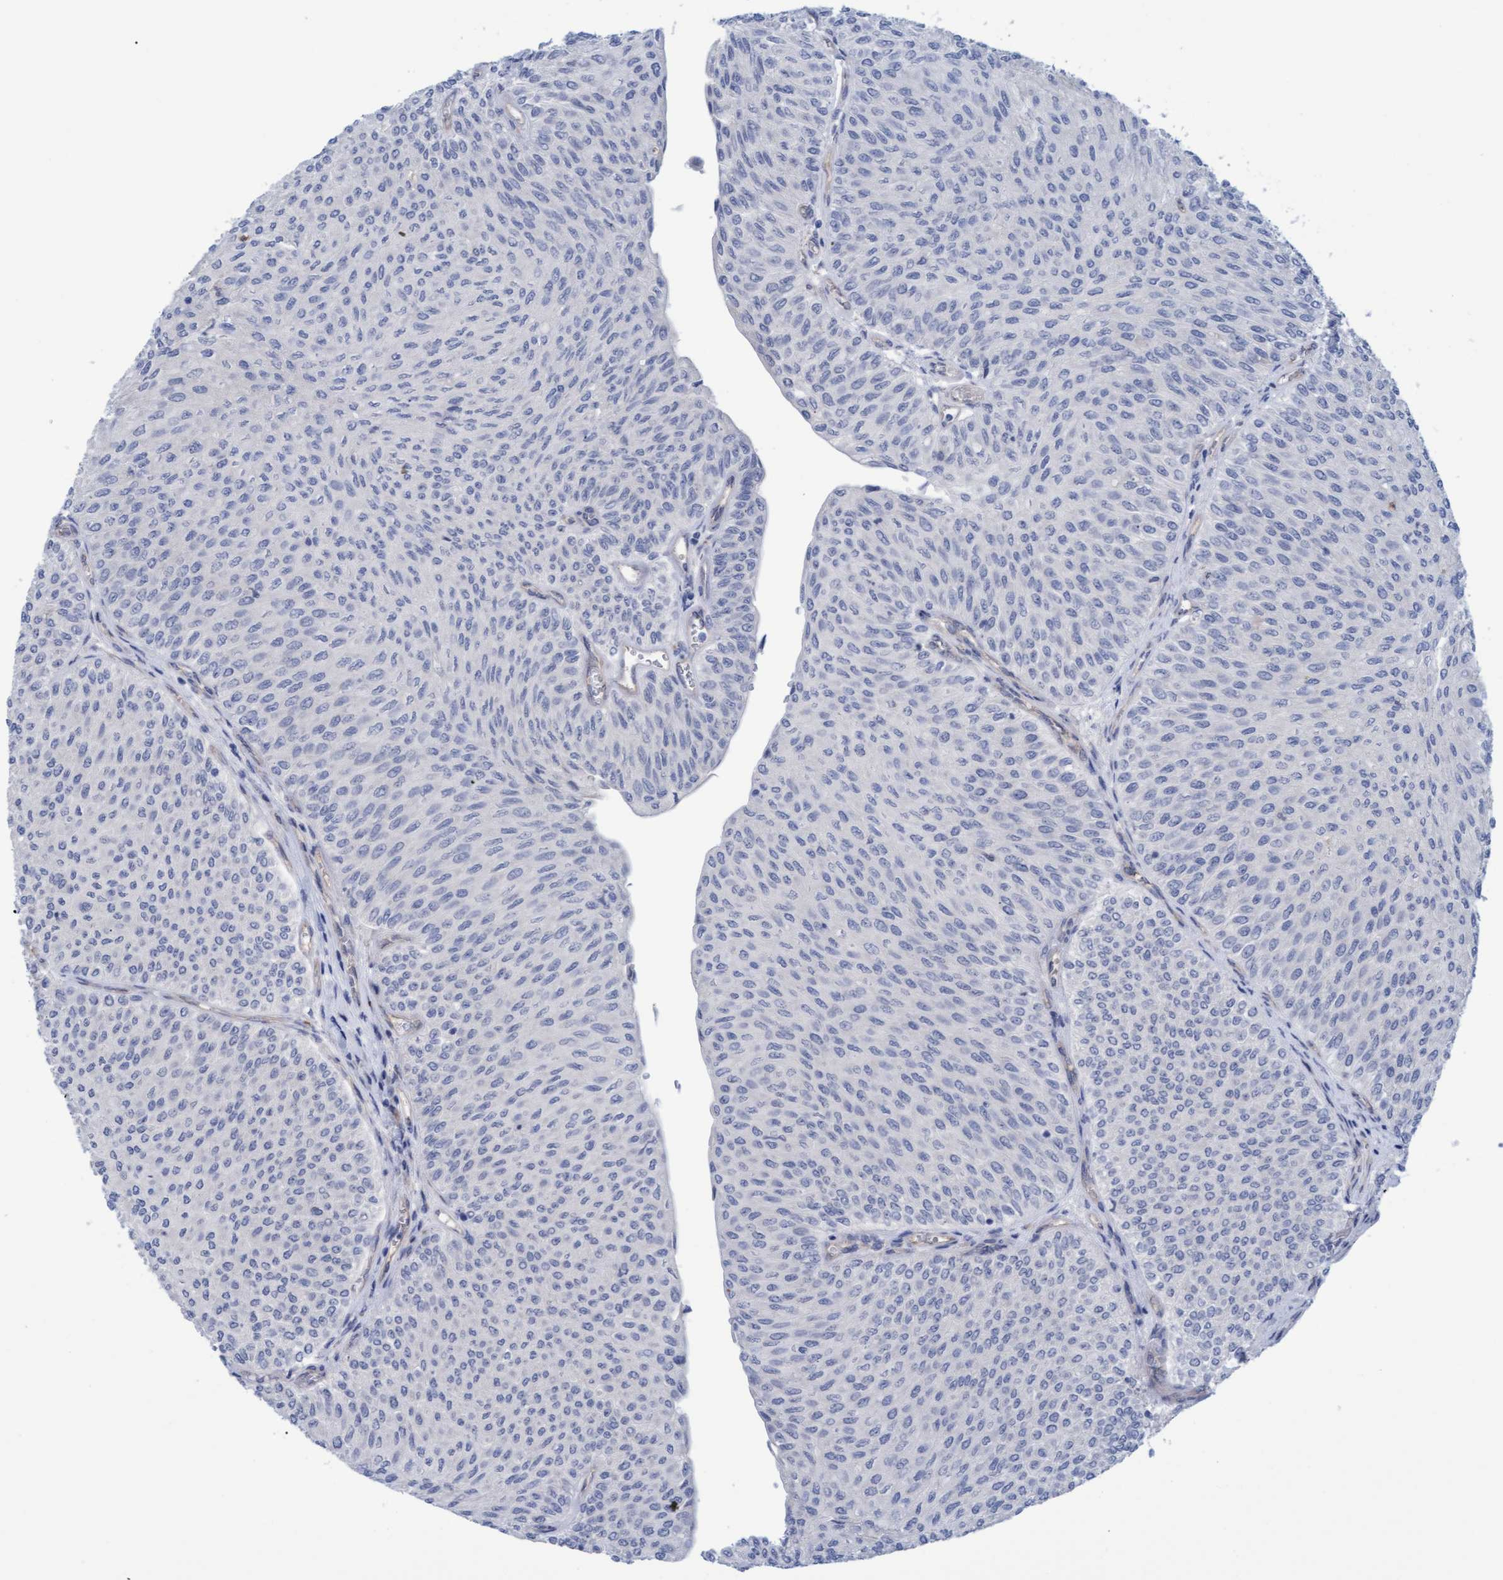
{"staining": {"intensity": "negative", "quantity": "none", "location": "none"}, "tissue": "urothelial cancer", "cell_type": "Tumor cells", "image_type": "cancer", "snomed": [{"axis": "morphology", "description": "Urothelial carcinoma, Low grade"}, {"axis": "topography", "description": "Urinary bladder"}], "caption": "Immunohistochemistry of urothelial cancer demonstrates no staining in tumor cells.", "gene": "STXBP1", "patient": {"sex": "male", "age": 78}}